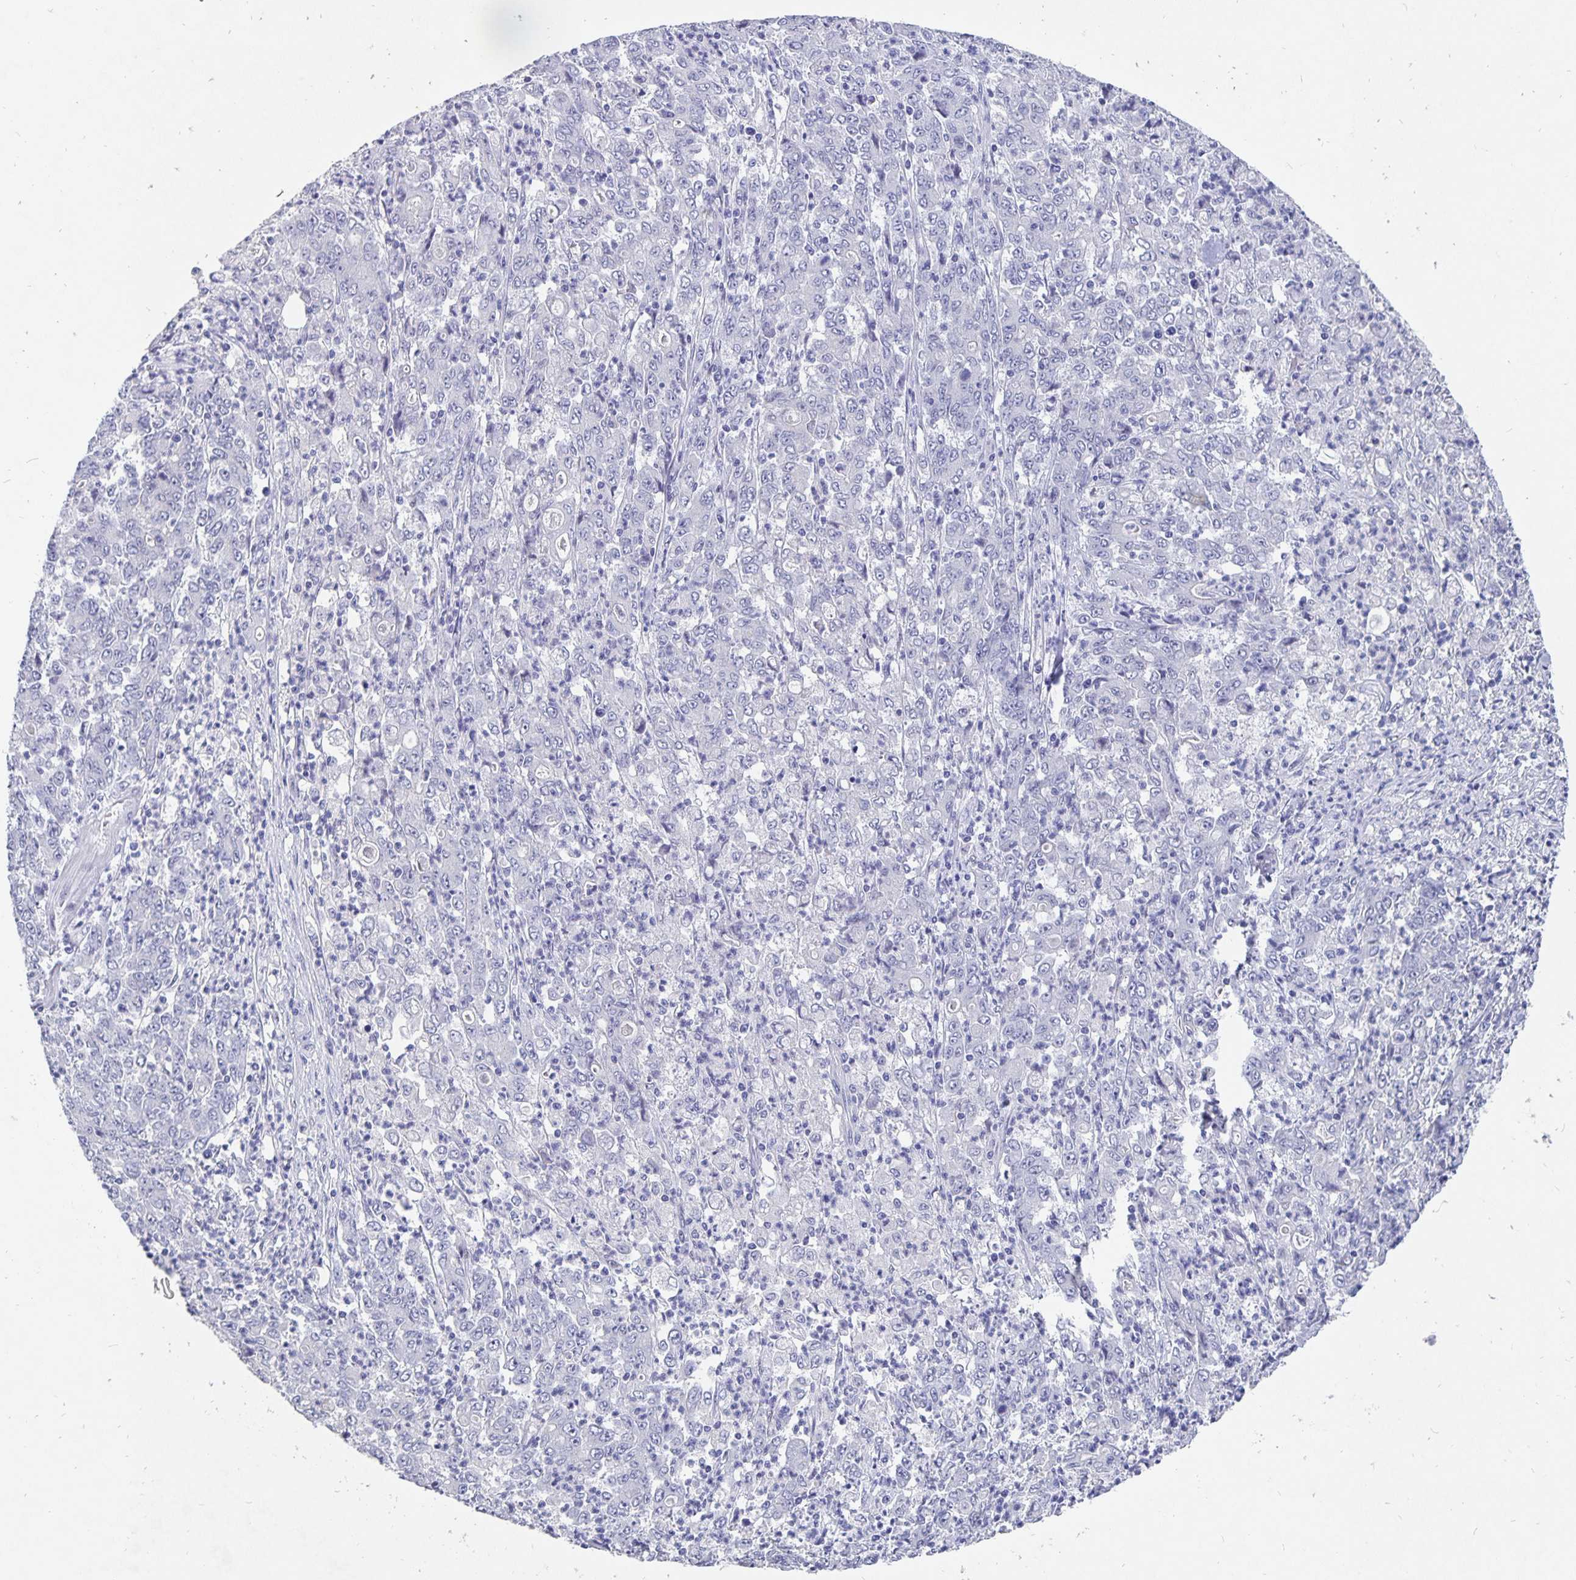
{"staining": {"intensity": "negative", "quantity": "none", "location": "none"}, "tissue": "stomach cancer", "cell_type": "Tumor cells", "image_type": "cancer", "snomed": [{"axis": "morphology", "description": "Adenocarcinoma, NOS"}, {"axis": "topography", "description": "Stomach, lower"}], "caption": "The photomicrograph reveals no staining of tumor cells in stomach adenocarcinoma.", "gene": "SMOC1", "patient": {"sex": "female", "age": 71}}